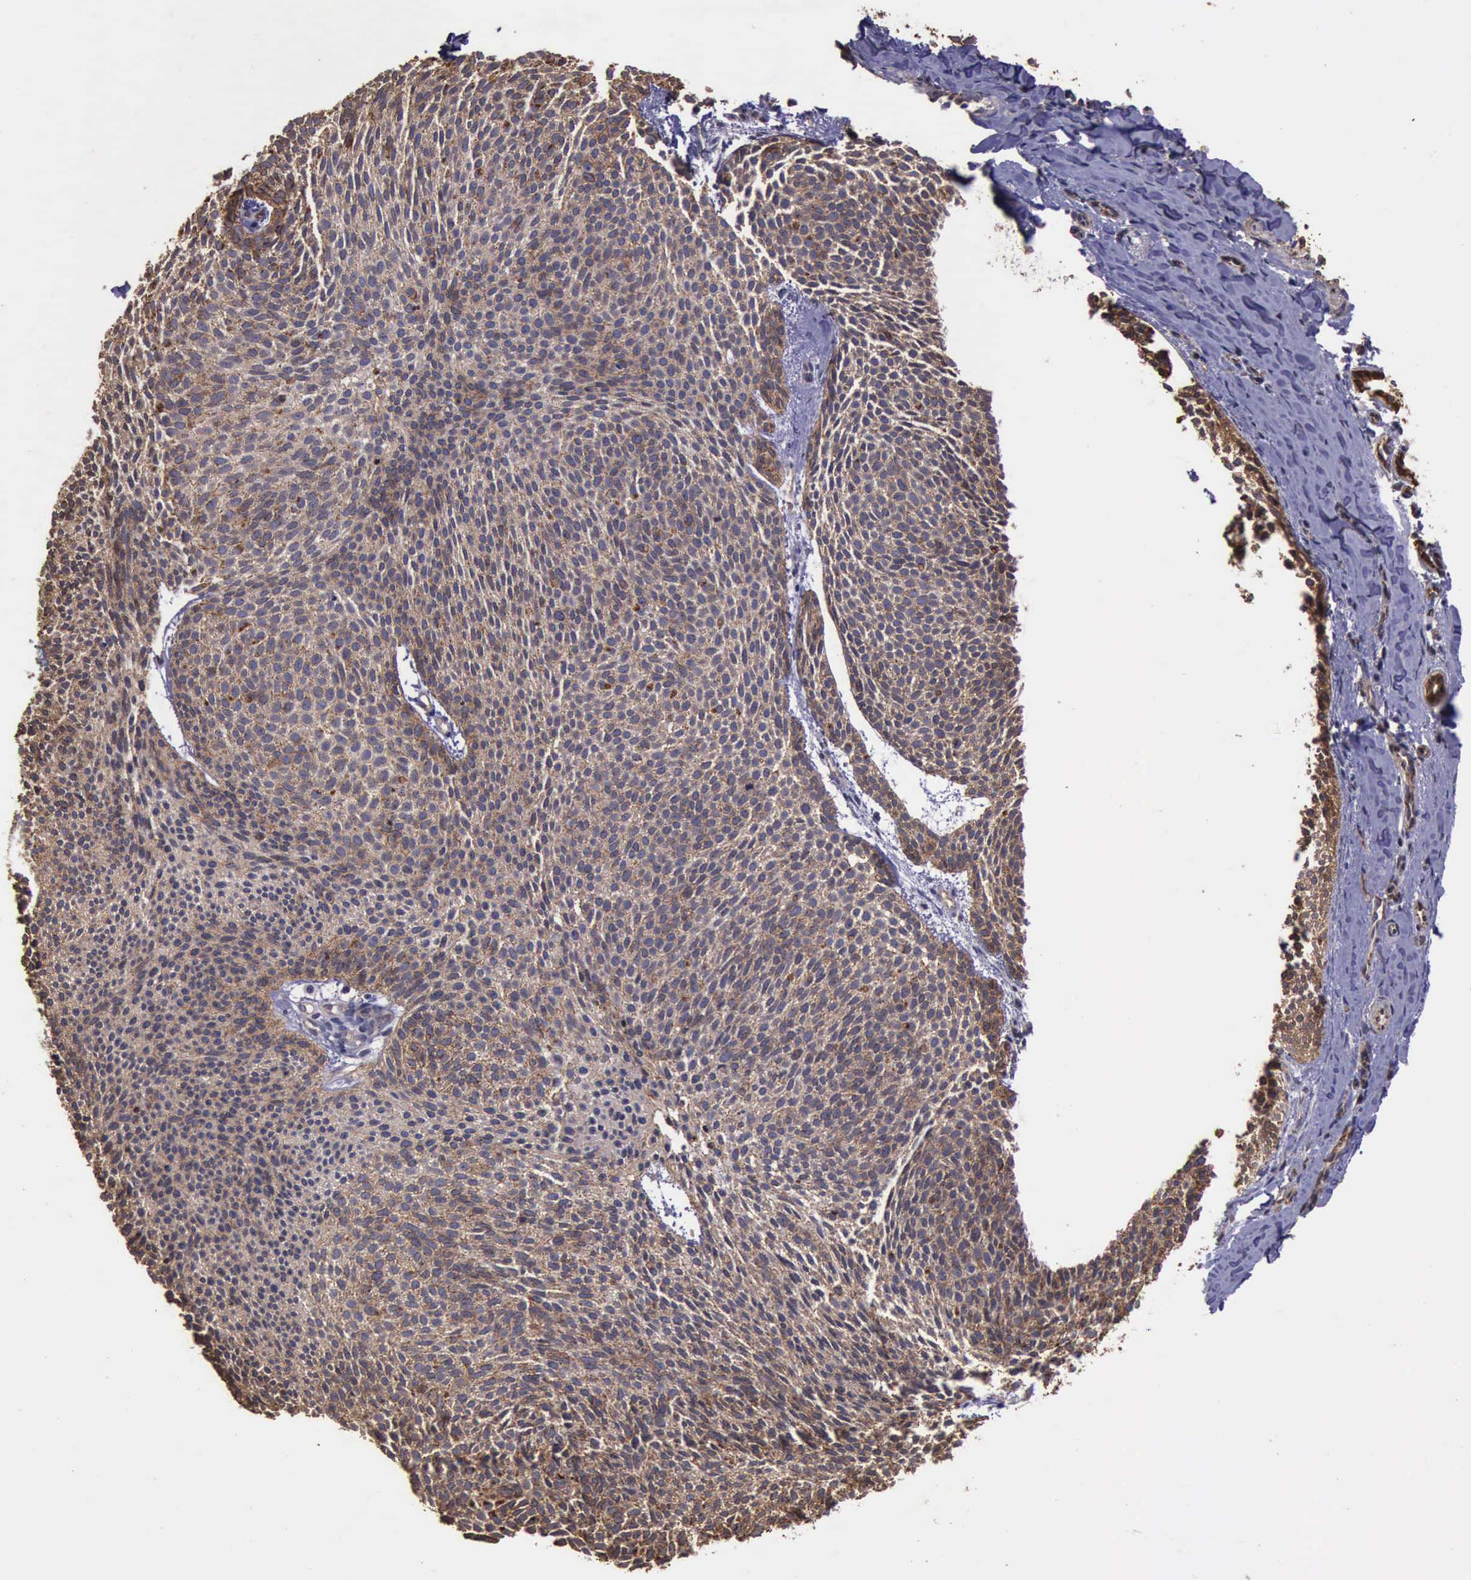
{"staining": {"intensity": "weak", "quantity": "25%-75%", "location": "cytoplasmic/membranous"}, "tissue": "skin cancer", "cell_type": "Tumor cells", "image_type": "cancer", "snomed": [{"axis": "morphology", "description": "Basal cell carcinoma"}, {"axis": "topography", "description": "Skin"}], "caption": "Skin cancer (basal cell carcinoma) stained with immunohistochemistry (IHC) shows weak cytoplasmic/membranous positivity in approximately 25%-75% of tumor cells.", "gene": "CTNNB1", "patient": {"sex": "male", "age": 84}}